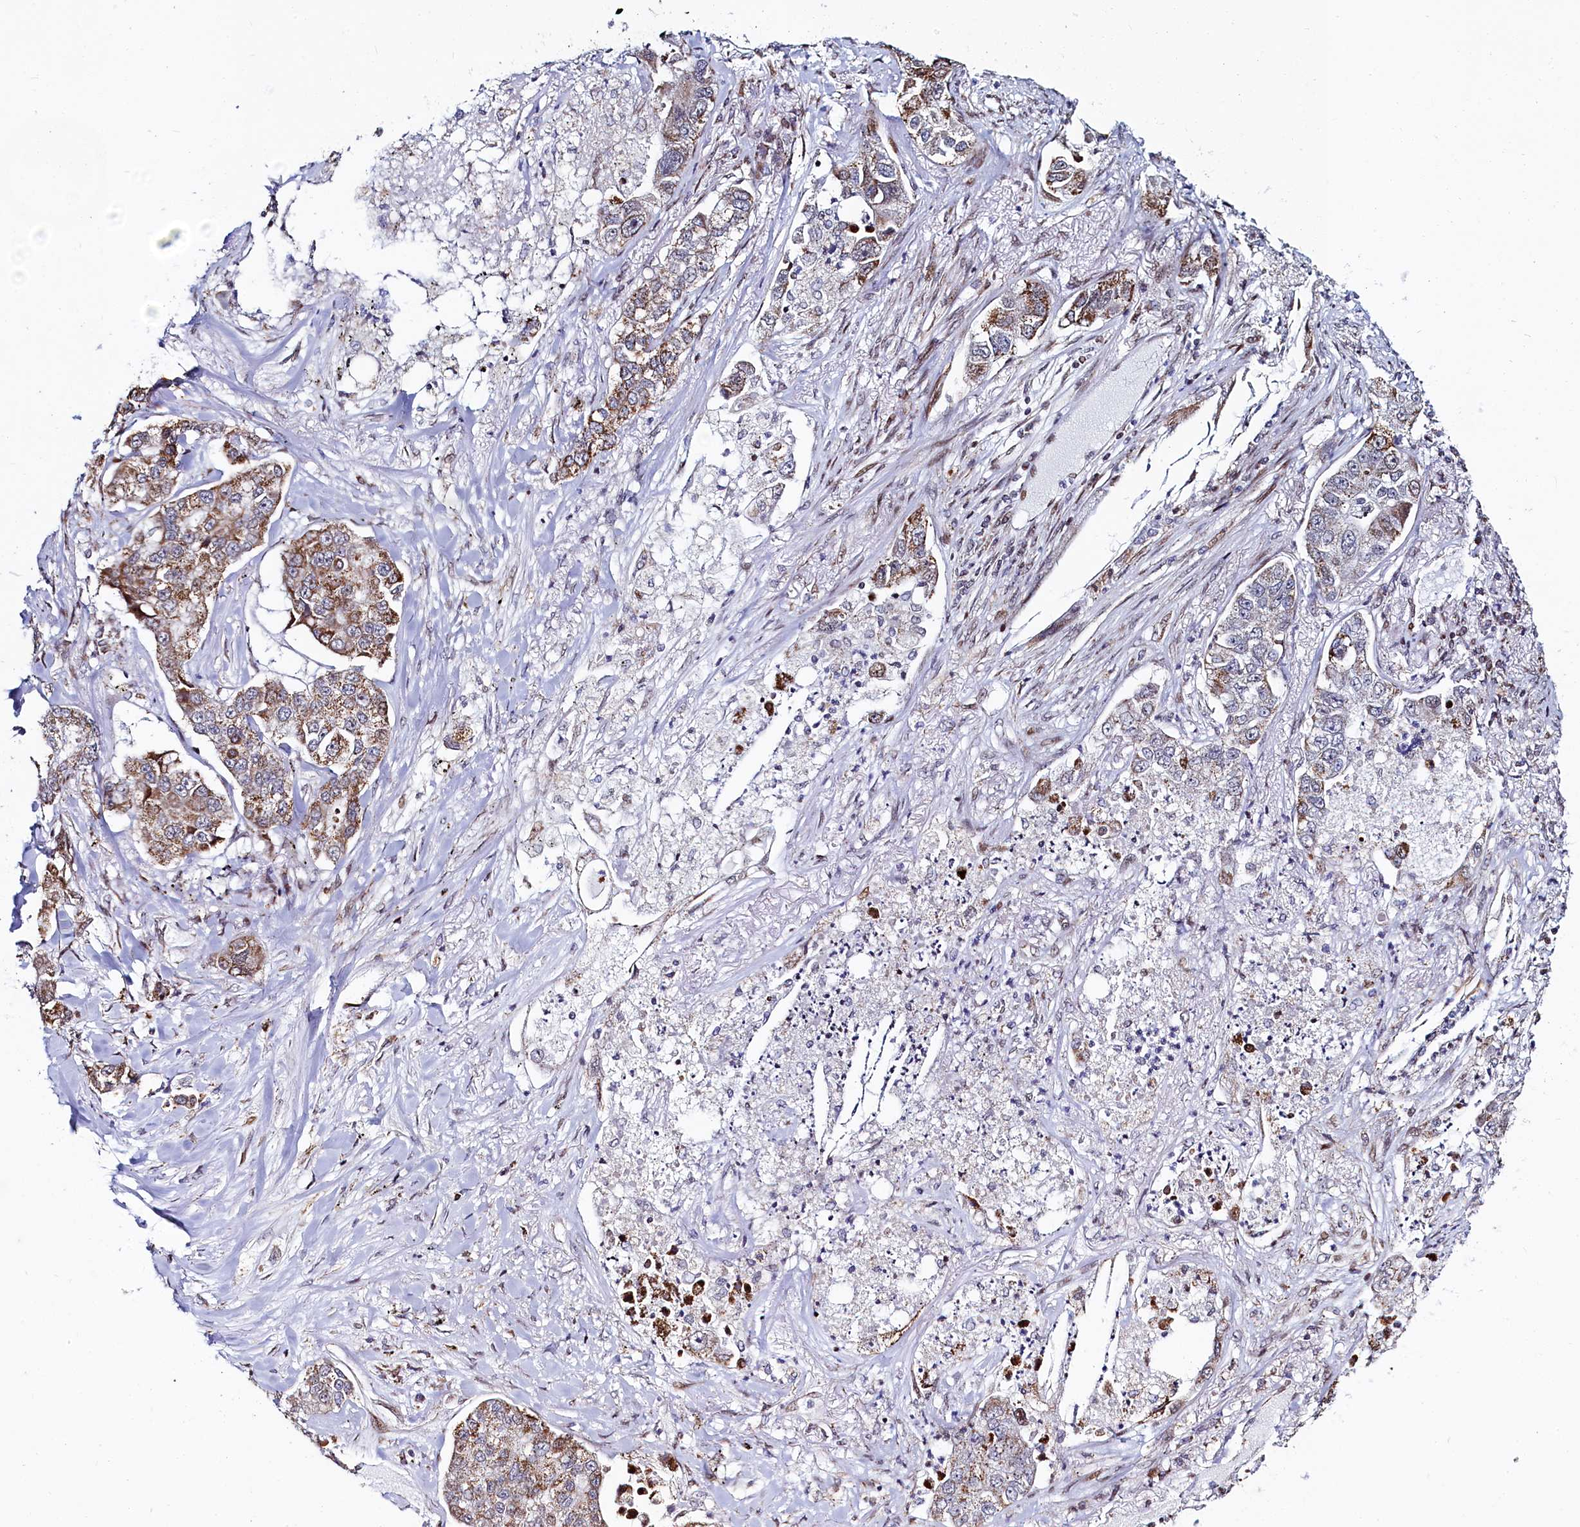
{"staining": {"intensity": "moderate", "quantity": "25%-75%", "location": "cytoplasmic/membranous"}, "tissue": "lung cancer", "cell_type": "Tumor cells", "image_type": "cancer", "snomed": [{"axis": "morphology", "description": "Adenocarcinoma, NOS"}, {"axis": "topography", "description": "Lung"}], "caption": "The micrograph exhibits a brown stain indicating the presence of a protein in the cytoplasmic/membranous of tumor cells in adenocarcinoma (lung).", "gene": "HDGFL3", "patient": {"sex": "male", "age": 49}}